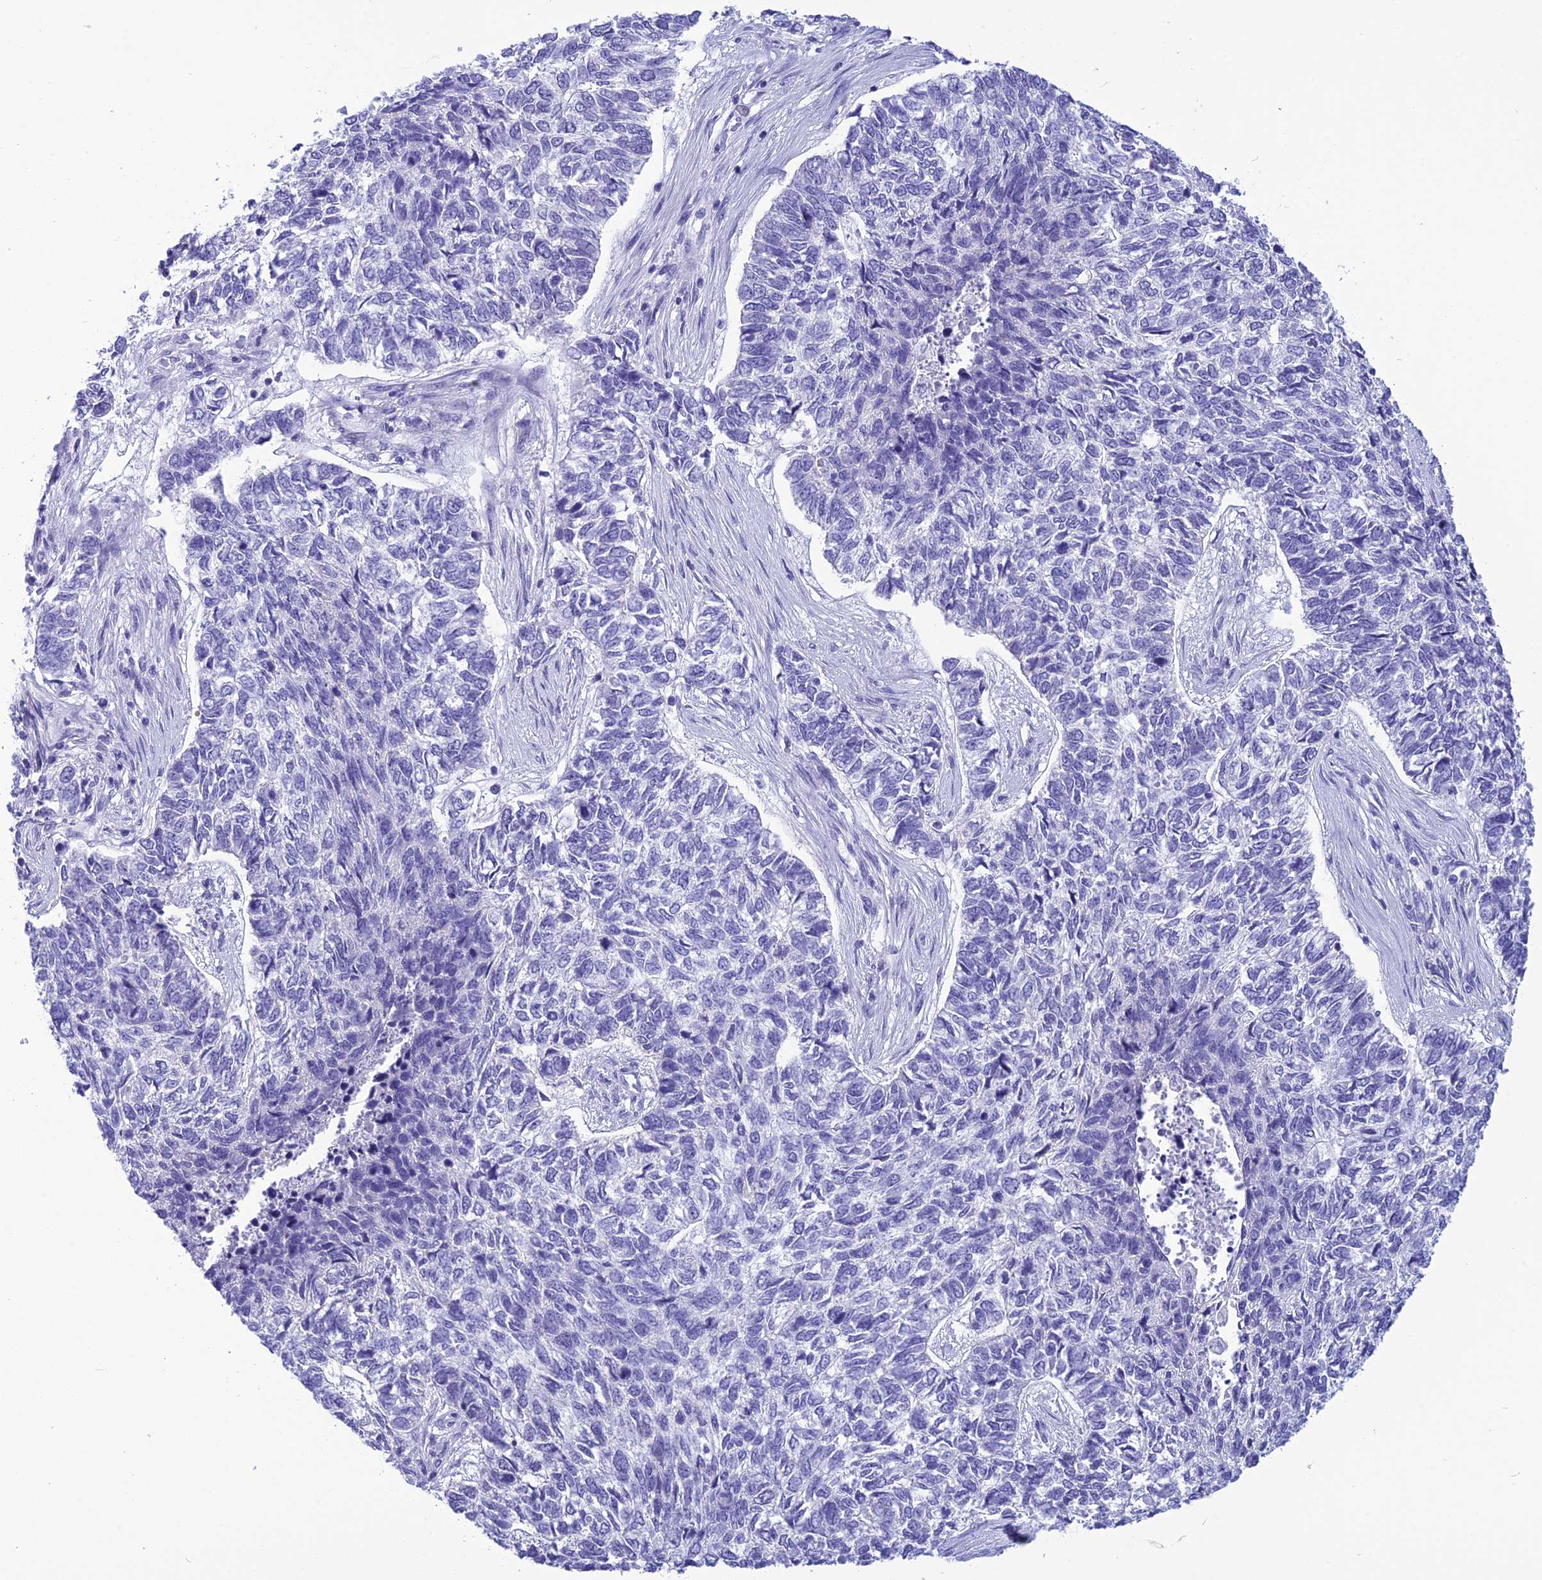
{"staining": {"intensity": "negative", "quantity": "none", "location": "none"}, "tissue": "skin cancer", "cell_type": "Tumor cells", "image_type": "cancer", "snomed": [{"axis": "morphology", "description": "Basal cell carcinoma"}, {"axis": "topography", "description": "Skin"}], "caption": "A photomicrograph of skin cancer (basal cell carcinoma) stained for a protein displays no brown staining in tumor cells.", "gene": "BBS2", "patient": {"sex": "female", "age": 65}}